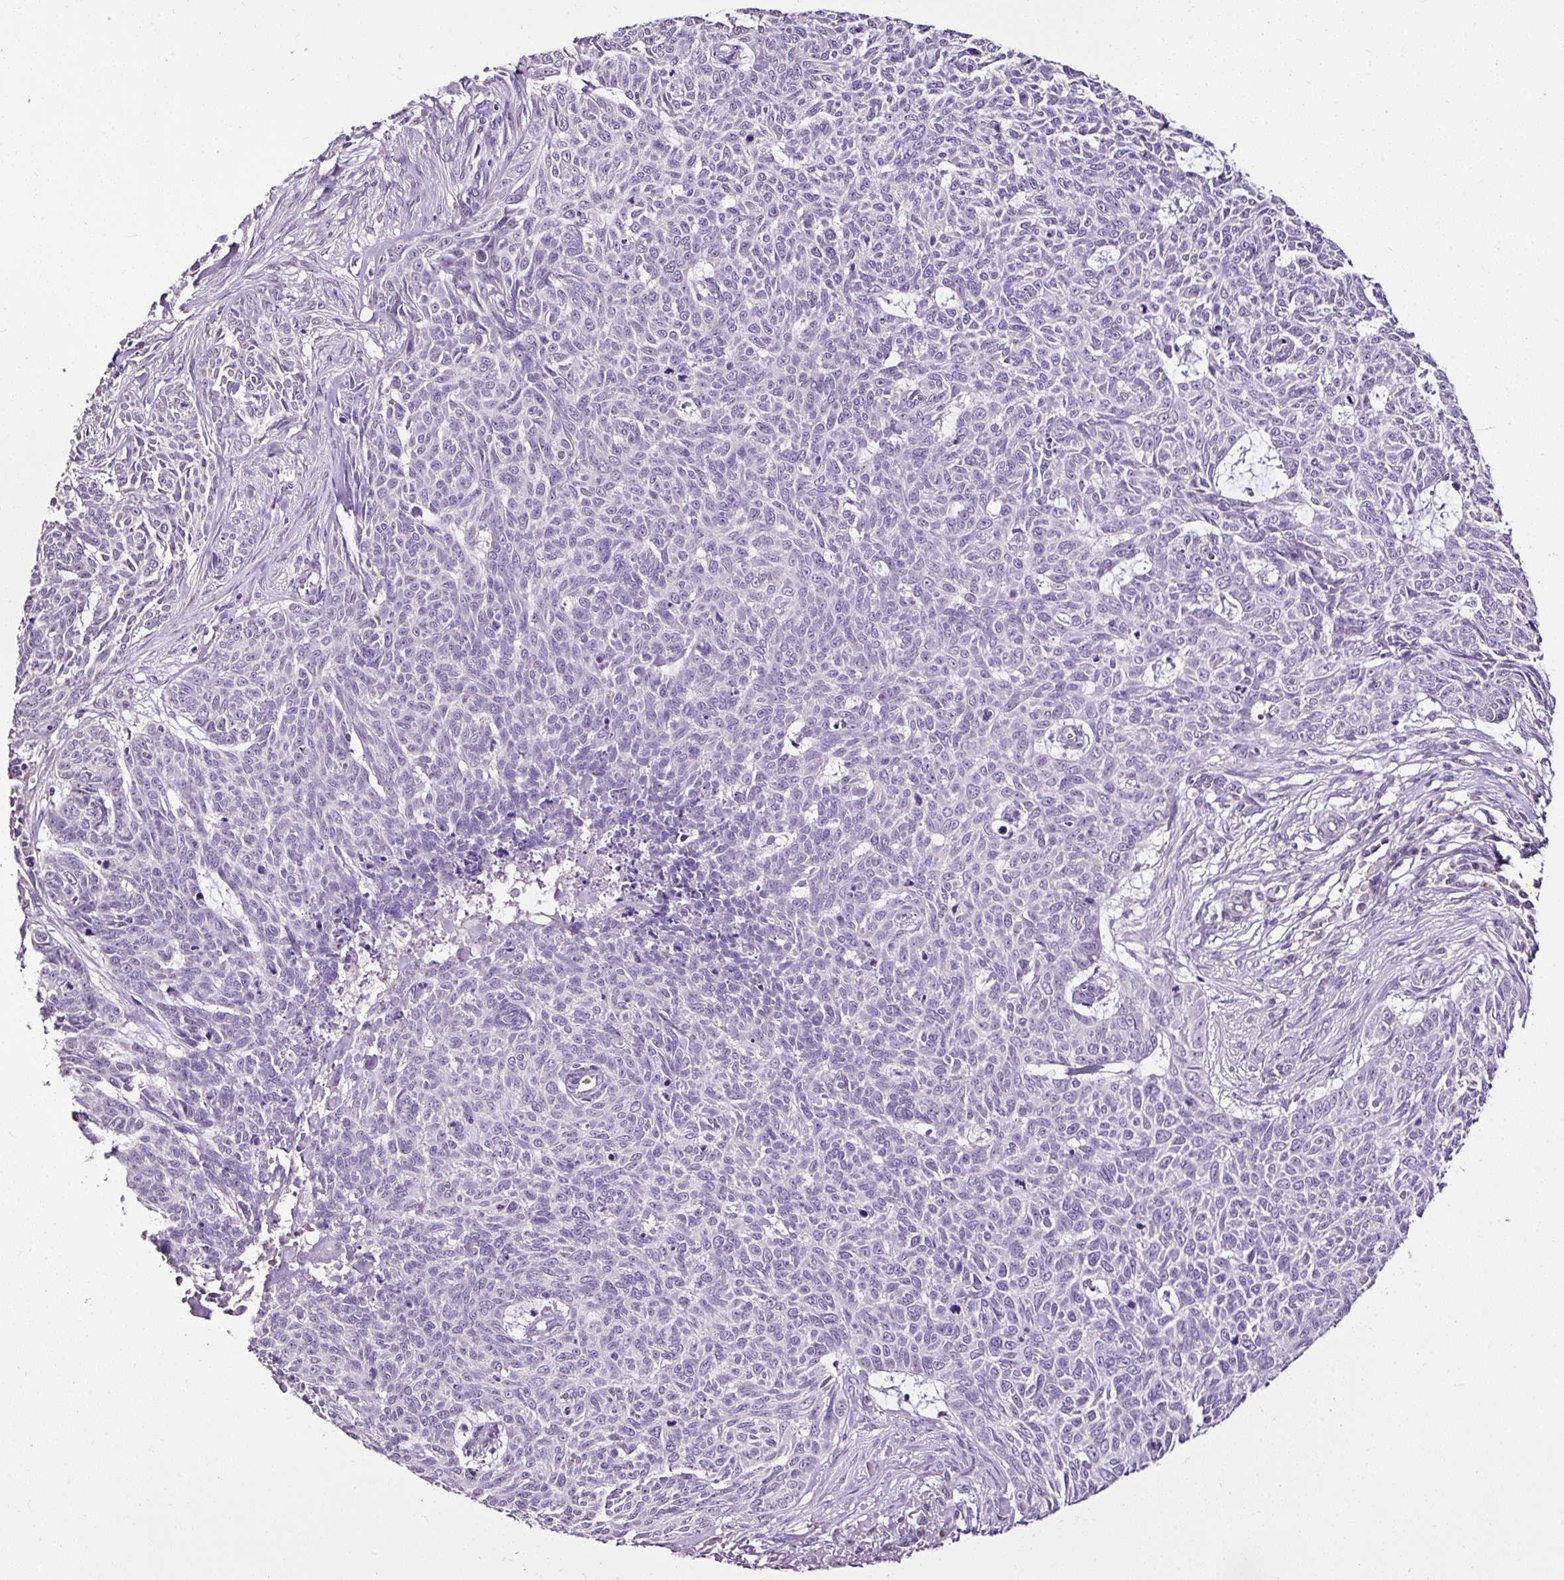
{"staining": {"intensity": "negative", "quantity": "none", "location": "none"}, "tissue": "skin cancer", "cell_type": "Tumor cells", "image_type": "cancer", "snomed": [{"axis": "morphology", "description": "Basal cell carcinoma"}, {"axis": "topography", "description": "Skin"}], "caption": "The immunohistochemistry image has no significant expression in tumor cells of skin basal cell carcinoma tissue.", "gene": "ESR1", "patient": {"sex": "female", "age": 93}}